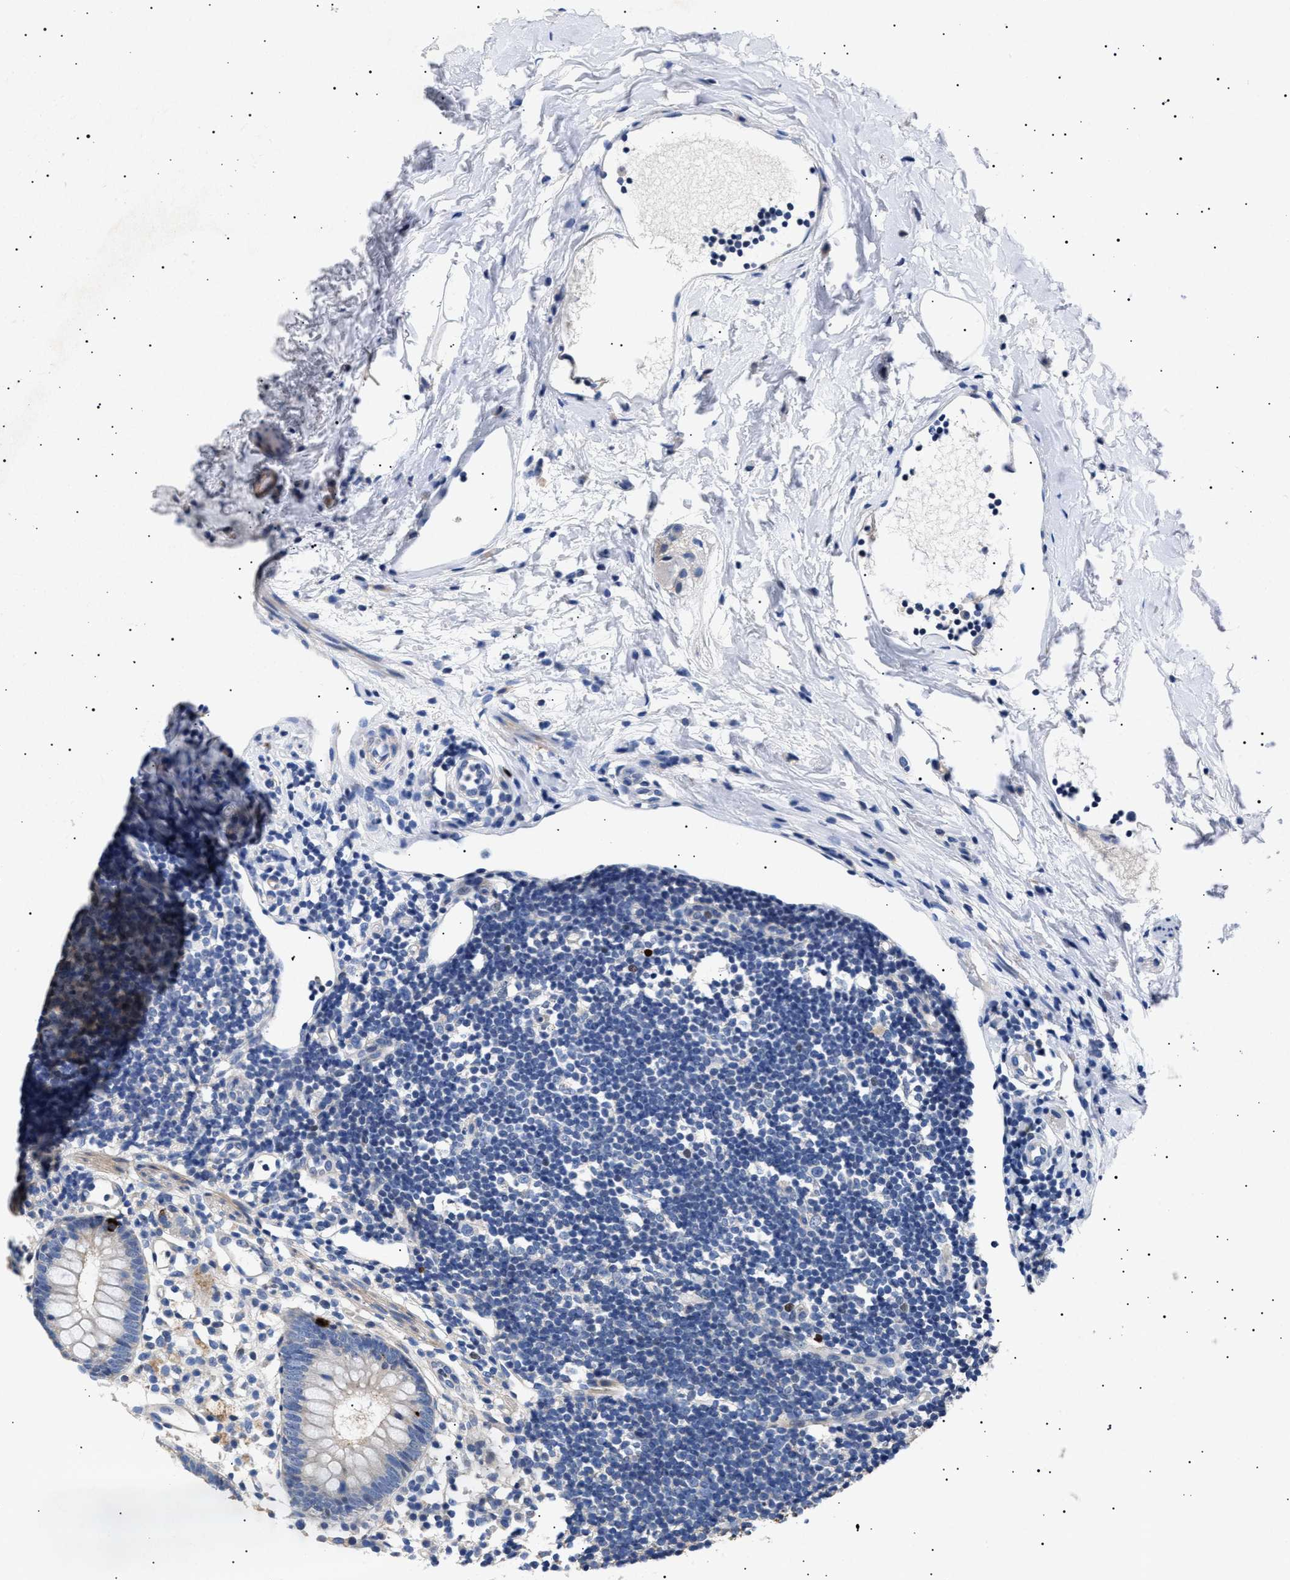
{"staining": {"intensity": "negative", "quantity": "none", "location": "none"}, "tissue": "appendix", "cell_type": "Glandular cells", "image_type": "normal", "snomed": [{"axis": "morphology", "description": "Normal tissue, NOS"}, {"axis": "topography", "description": "Appendix"}], "caption": "Appendix was stained to show a protein in brown. There is no significant expression in glandular cells. The staining is performed using DAB (3,3'-diaminobenzidine) brown chromogen with nuclei counter-stained in using hematoxylin.", "gene": "HEMGN", "patient": {"sex": "female", "age": 20}}